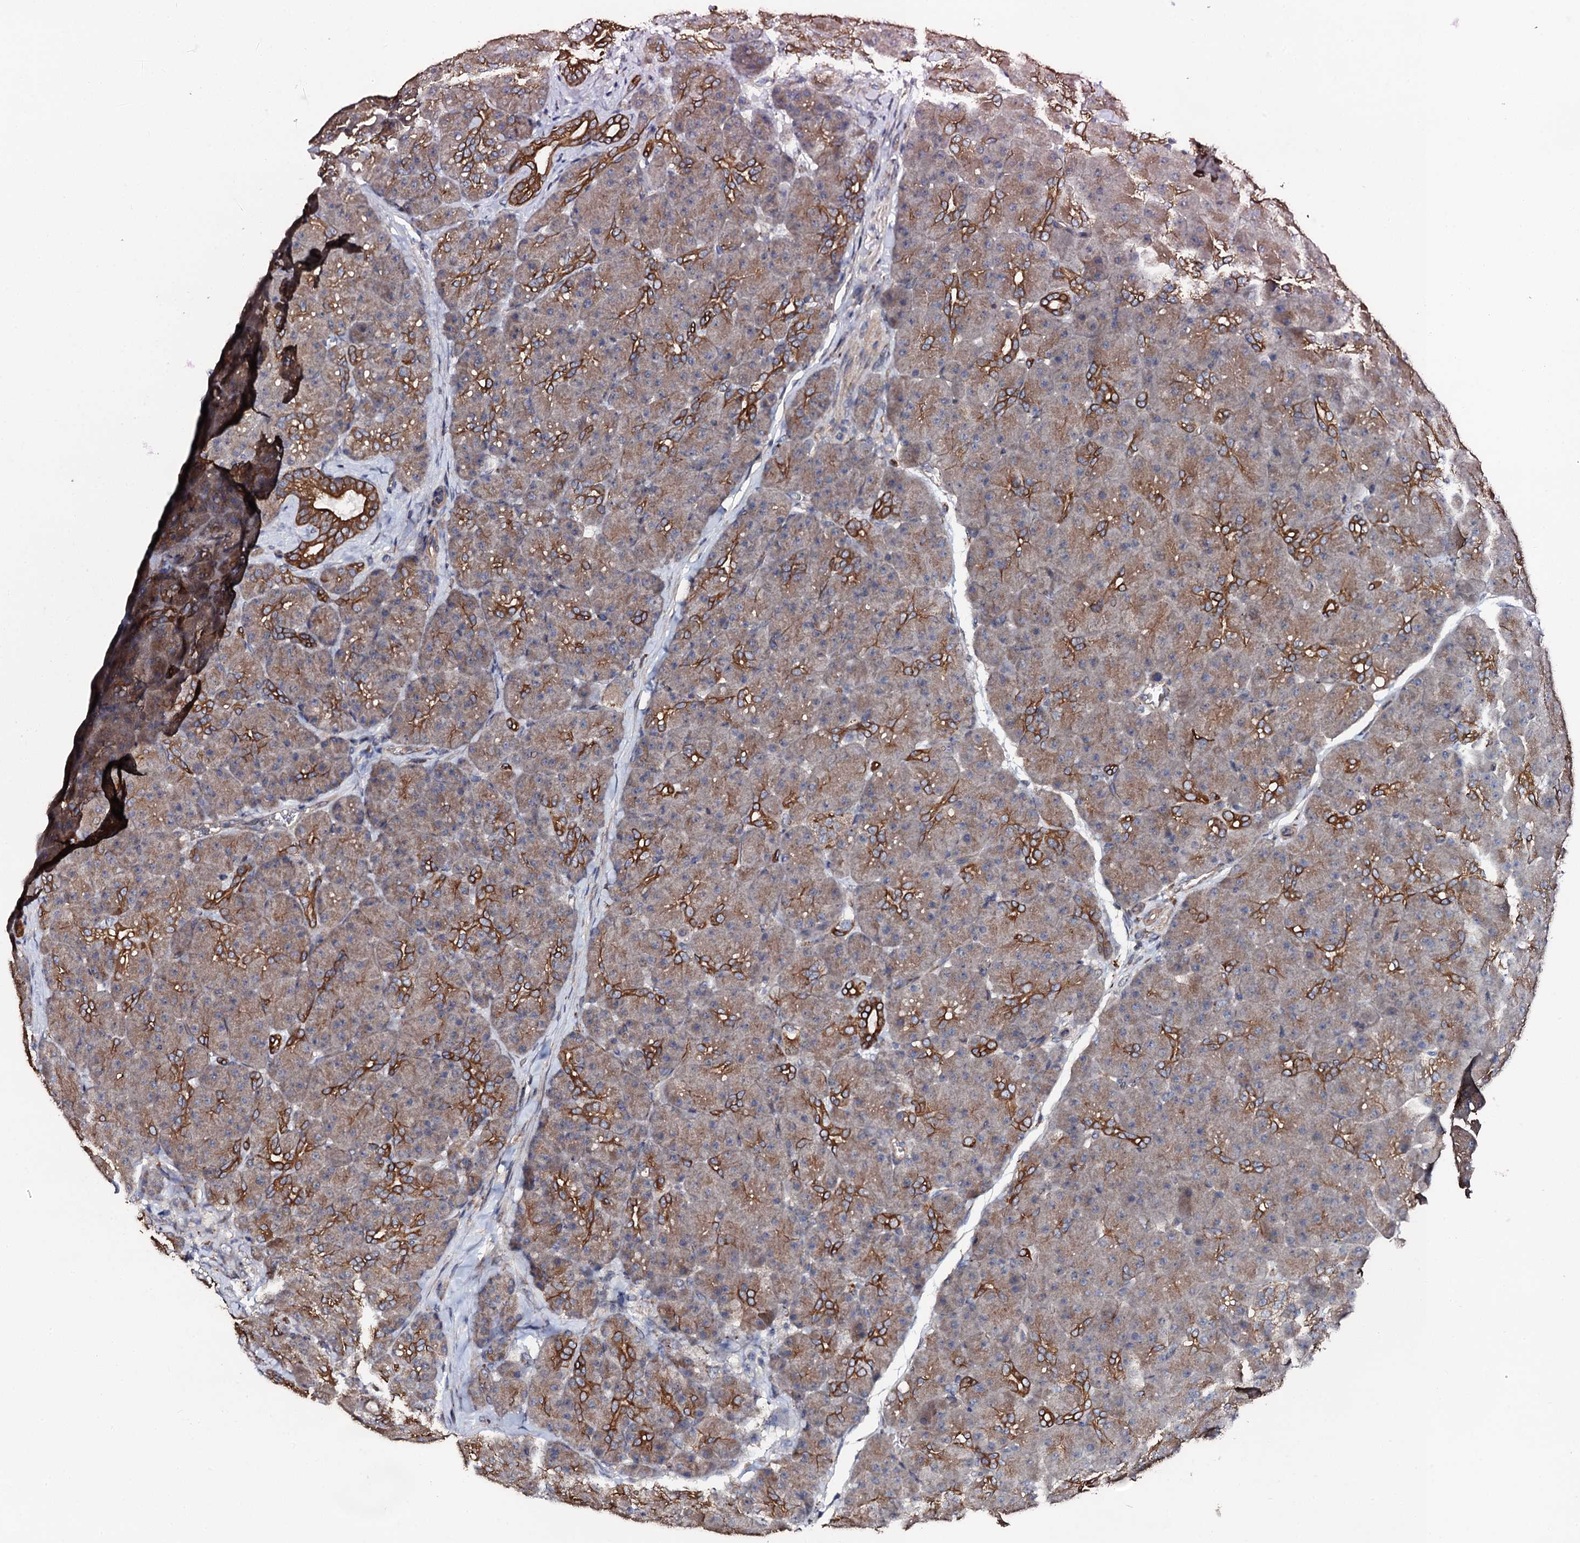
{"staining": {"intensity": "strong", "quantity": "25%-75%", "location": "cytoplasmic/membranous"}, "tissue": "pancreas", "cell_type": "Exocrine glandular cells", "image_type": "normal", "snomed": [{"axis": "morphology", "description": "Normal tissue, NOS"}, {"axis": "topography", "description": "Pancreas"}], "caption": "The photomicrograph demonstrates staining of benign pancreas, revealing strong cytoplasmic/membranous protein expression (brown color) within exocrine glandular cells. (DAB (3,3'-diaminobenzidine) IHC, brown staining for protein, blue staining for nuclei).", "gene": "GLCE", "patient": {"sex": "male", "age": 66}}